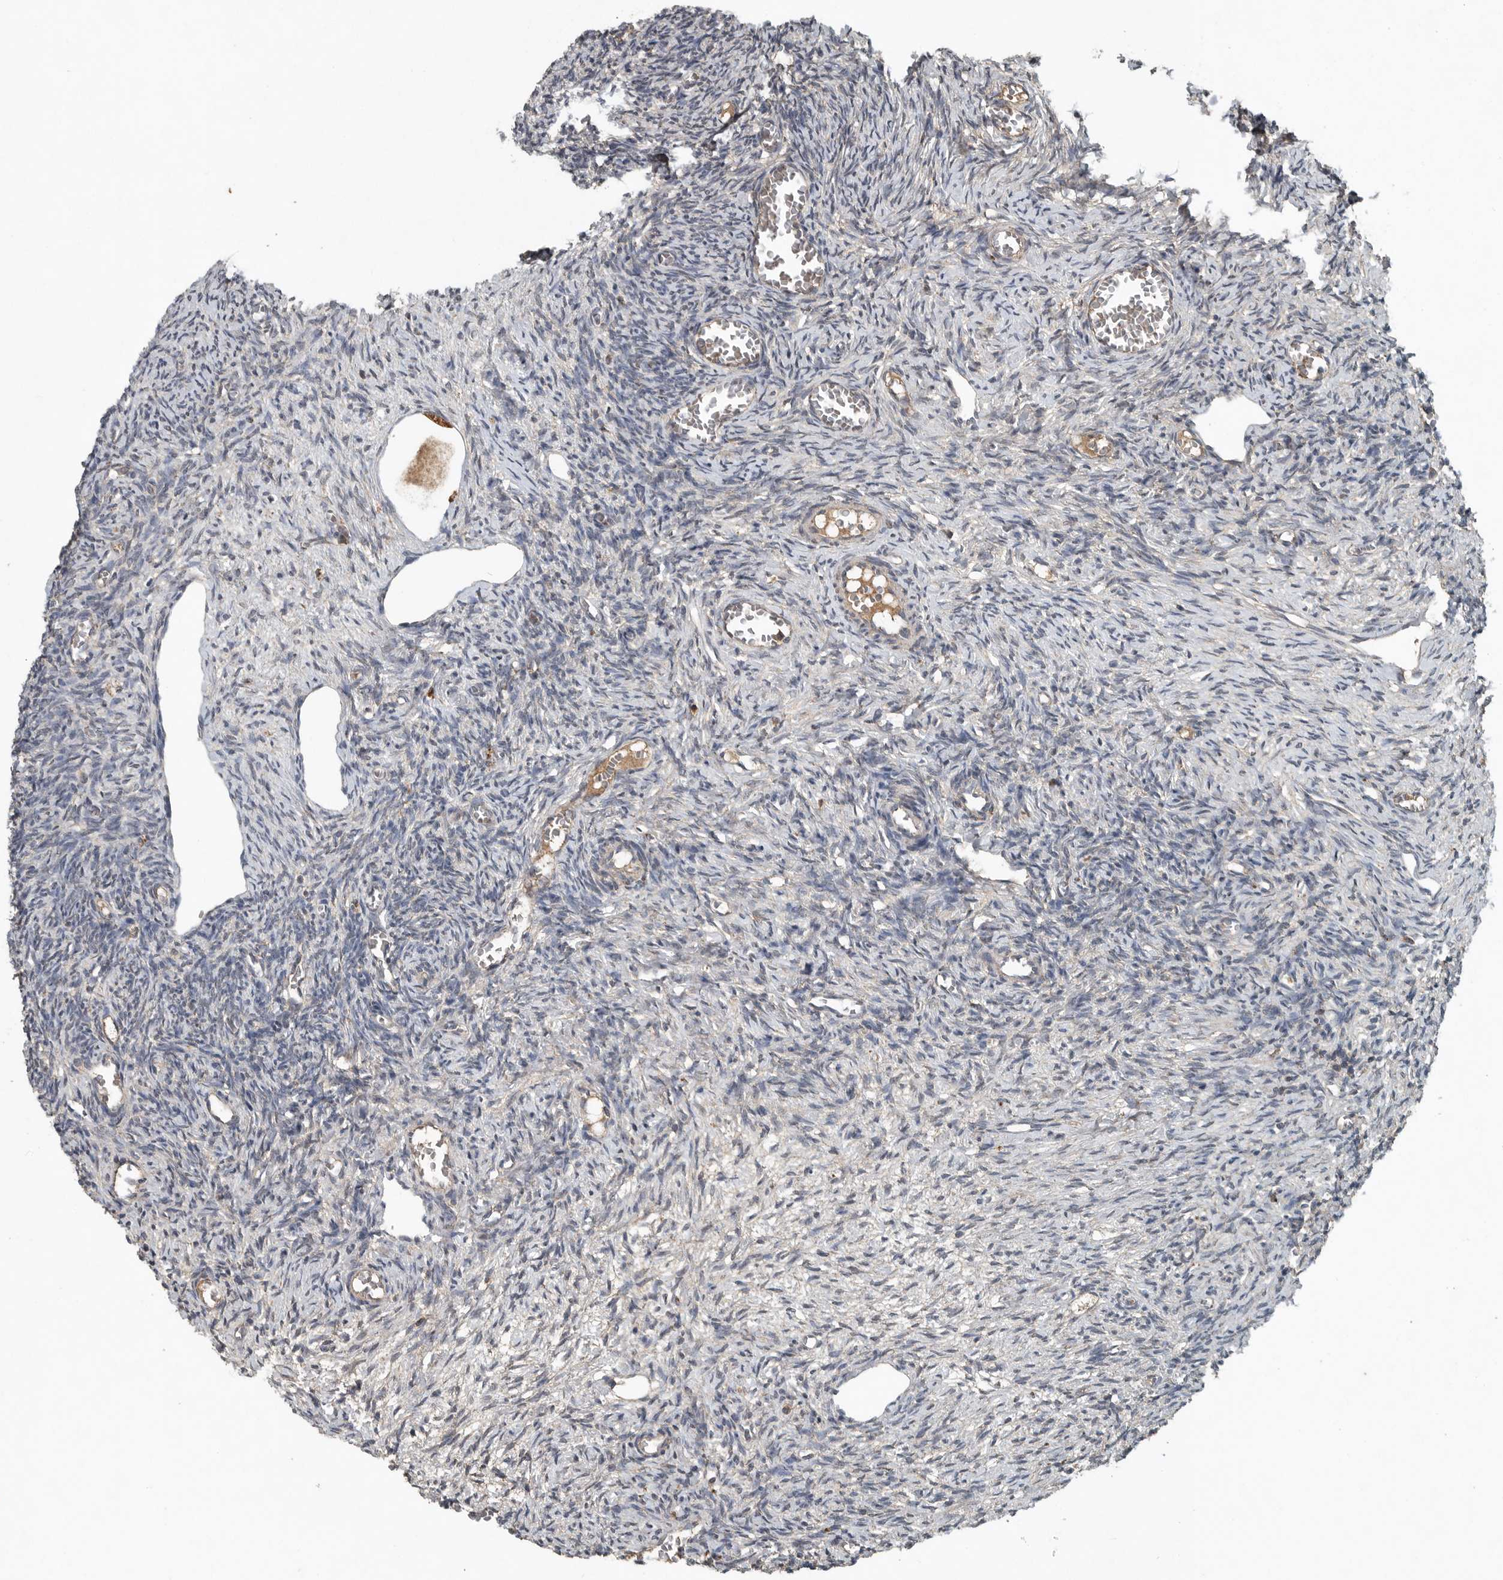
{"staining": {"intensity": "moderate", "quantity": ">75%", "location": "cytoplasmic/membranous"}, "tissue": "ovary", "cell_type": "Follicle cells", "image_type": "normal", "snomed": [{"axis": "morphology", "description": "Normal tissue, NOS"}, {"axis": "topography", "description": "Ovary"}], "caption": "DAB immunohistochemical staining of unremarkable human ovary demonstrates moderate cytoplasmic/membranous protein positivity in about >75% of follicle cells. Immunohistochemistry stains the protein of interest in brown and the nuclei are stained blue.", "gene": "IL6ST", "patient": {"sex": "female", "age": 27}}